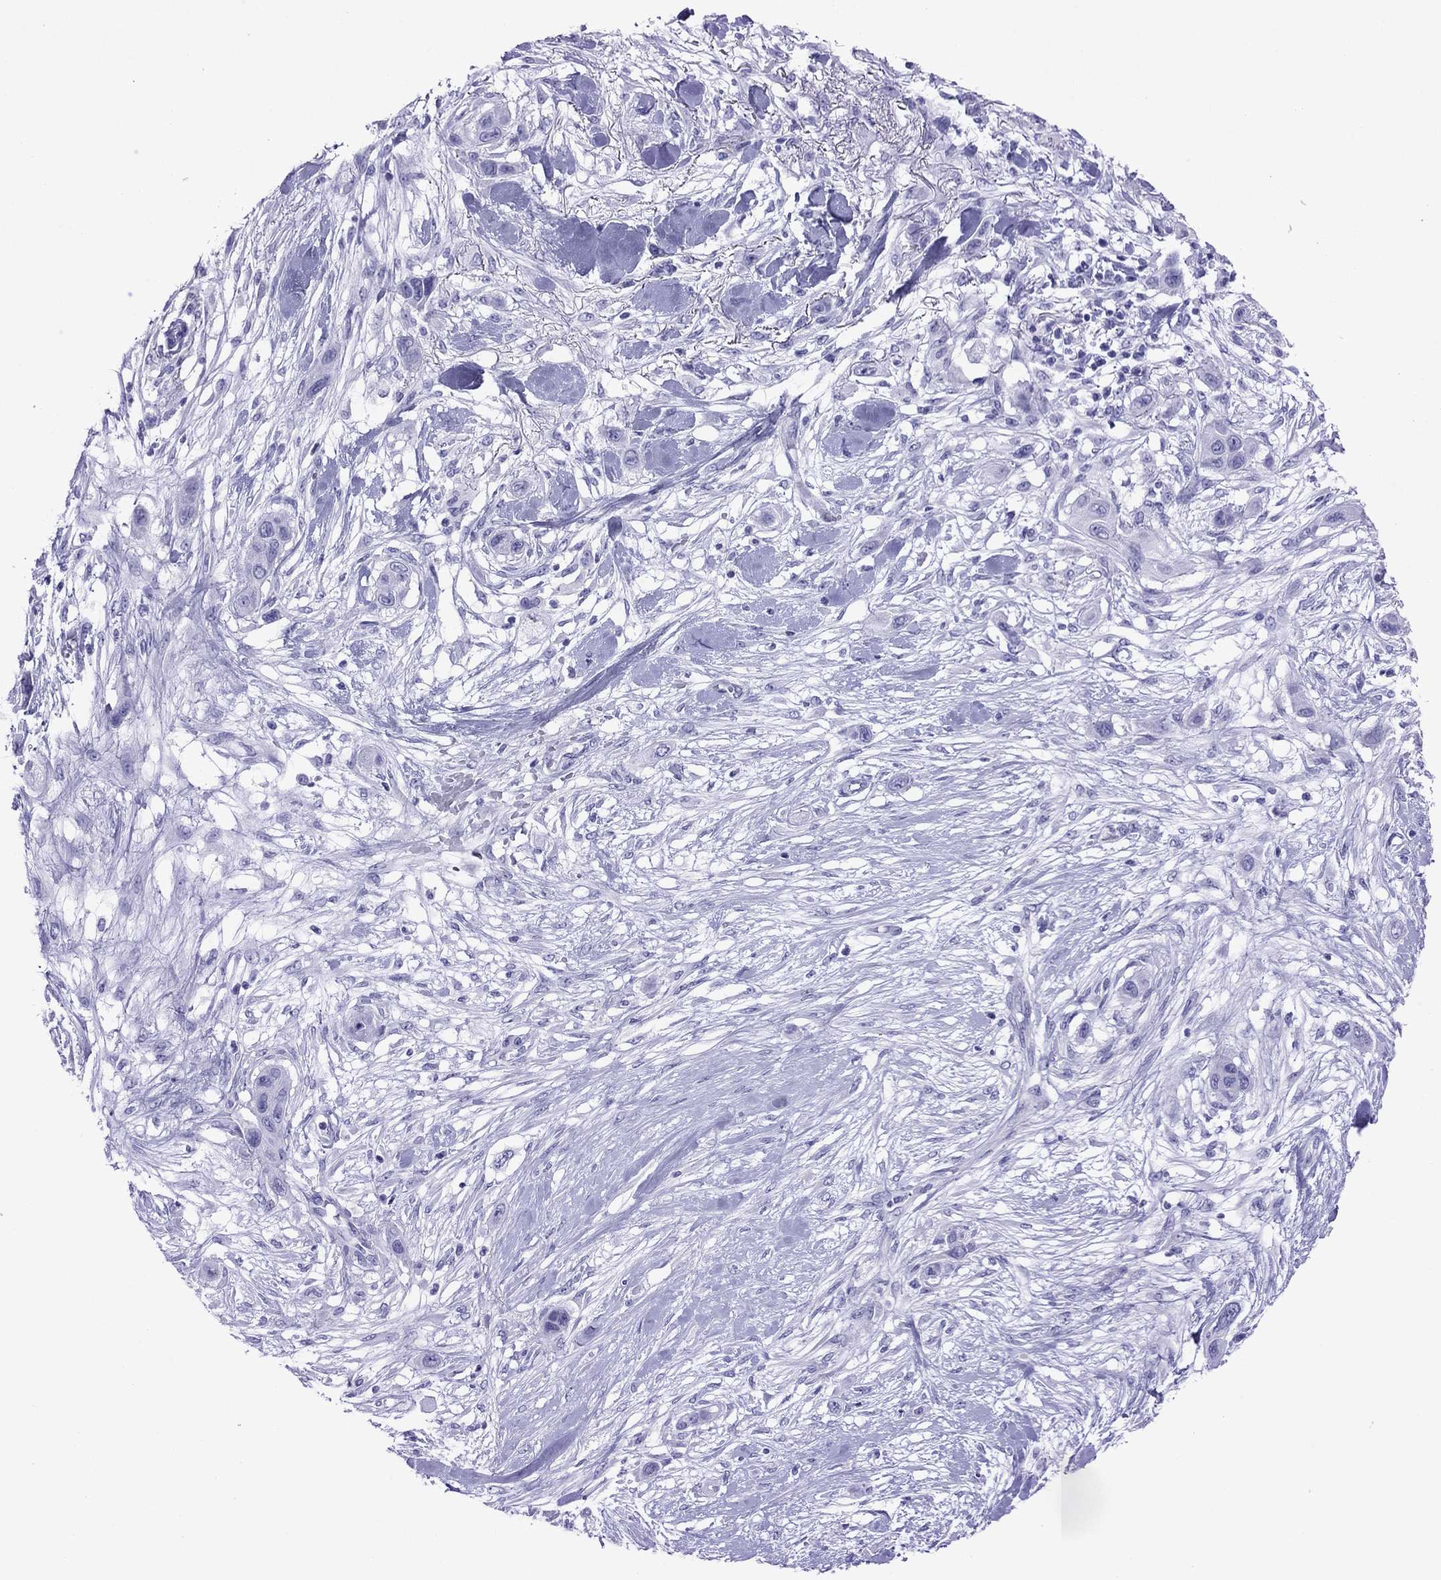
{"staining": {"intensity": "negative", "quantity": "none", "location": "none"}, "tissue": "skin cancer", "cell_type": "Tumor cells", "image_type": "cancer", "snomed": [{"axis": "morphology", "description": "Squamous cell carcinoma, NOS"}, {"axis": "topography", "description": "Skin"}], "caption": "DAB immunohistochemical staining of skin cancer demonstrates no significant expression in tumor cells.", "gene": "ATP4A", "patient": {"sex": "male", "age": 79}}